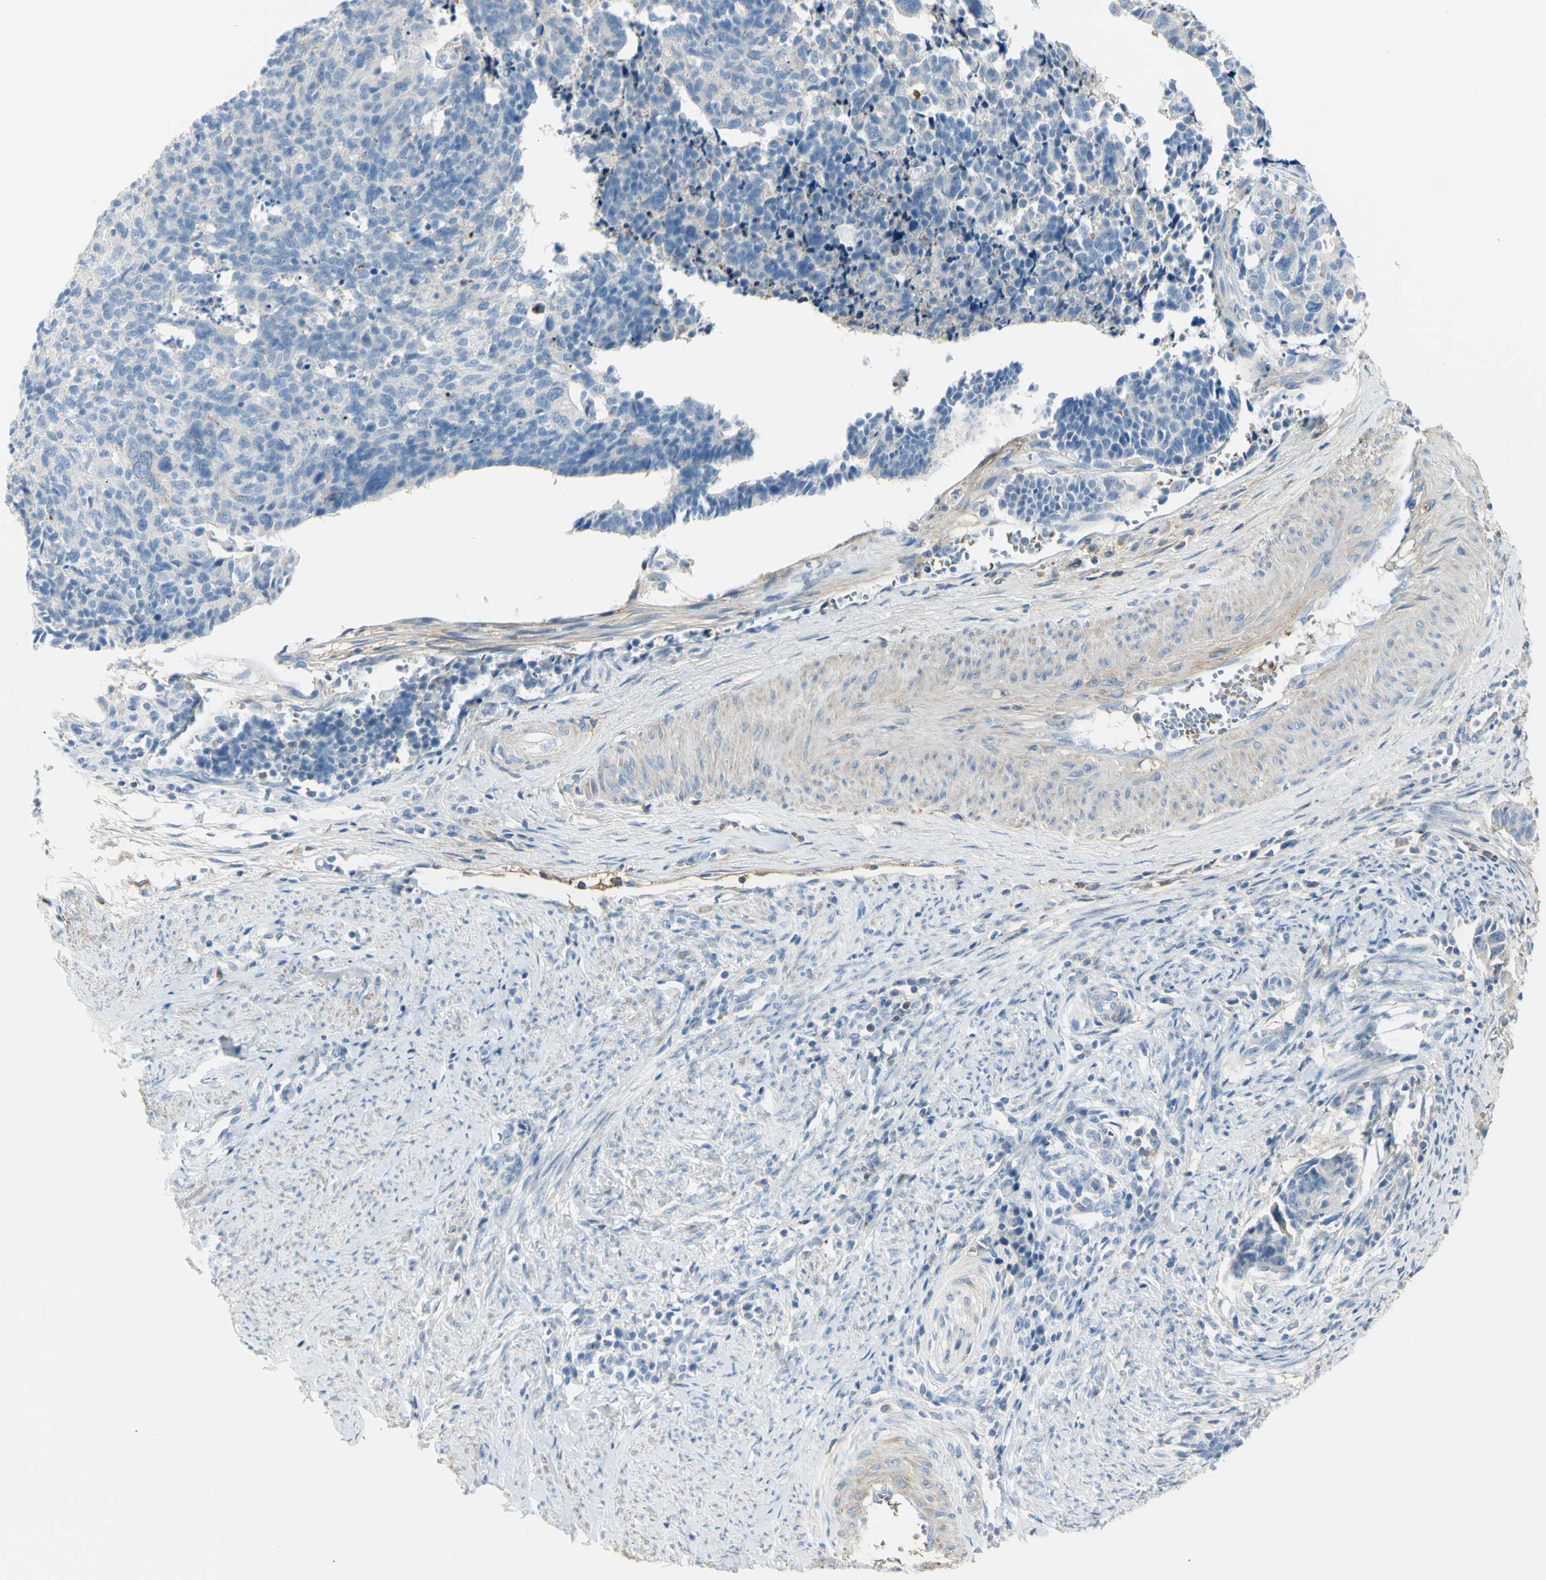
{"staining": {"intensity": "negative", "quantity": "none", "location": "none"}, "tissue": "cervical cancer", "cell_type": "Tumor cells", "image_type": "cancer", "snomed": [{"axis": "morphology", "description": "Normal tissue, NOS"}, {"axis": "morphology", "description": "Squamous cell carcinoma, NOS"}, {"axis": "topography", "description": "Cervix"}], "caption": "Tumor cells show no significant positivity in squamous cell carcinoma (cervical).", "gene": "NCBP2L", "patient": {"sex": "female", "age": 35}}